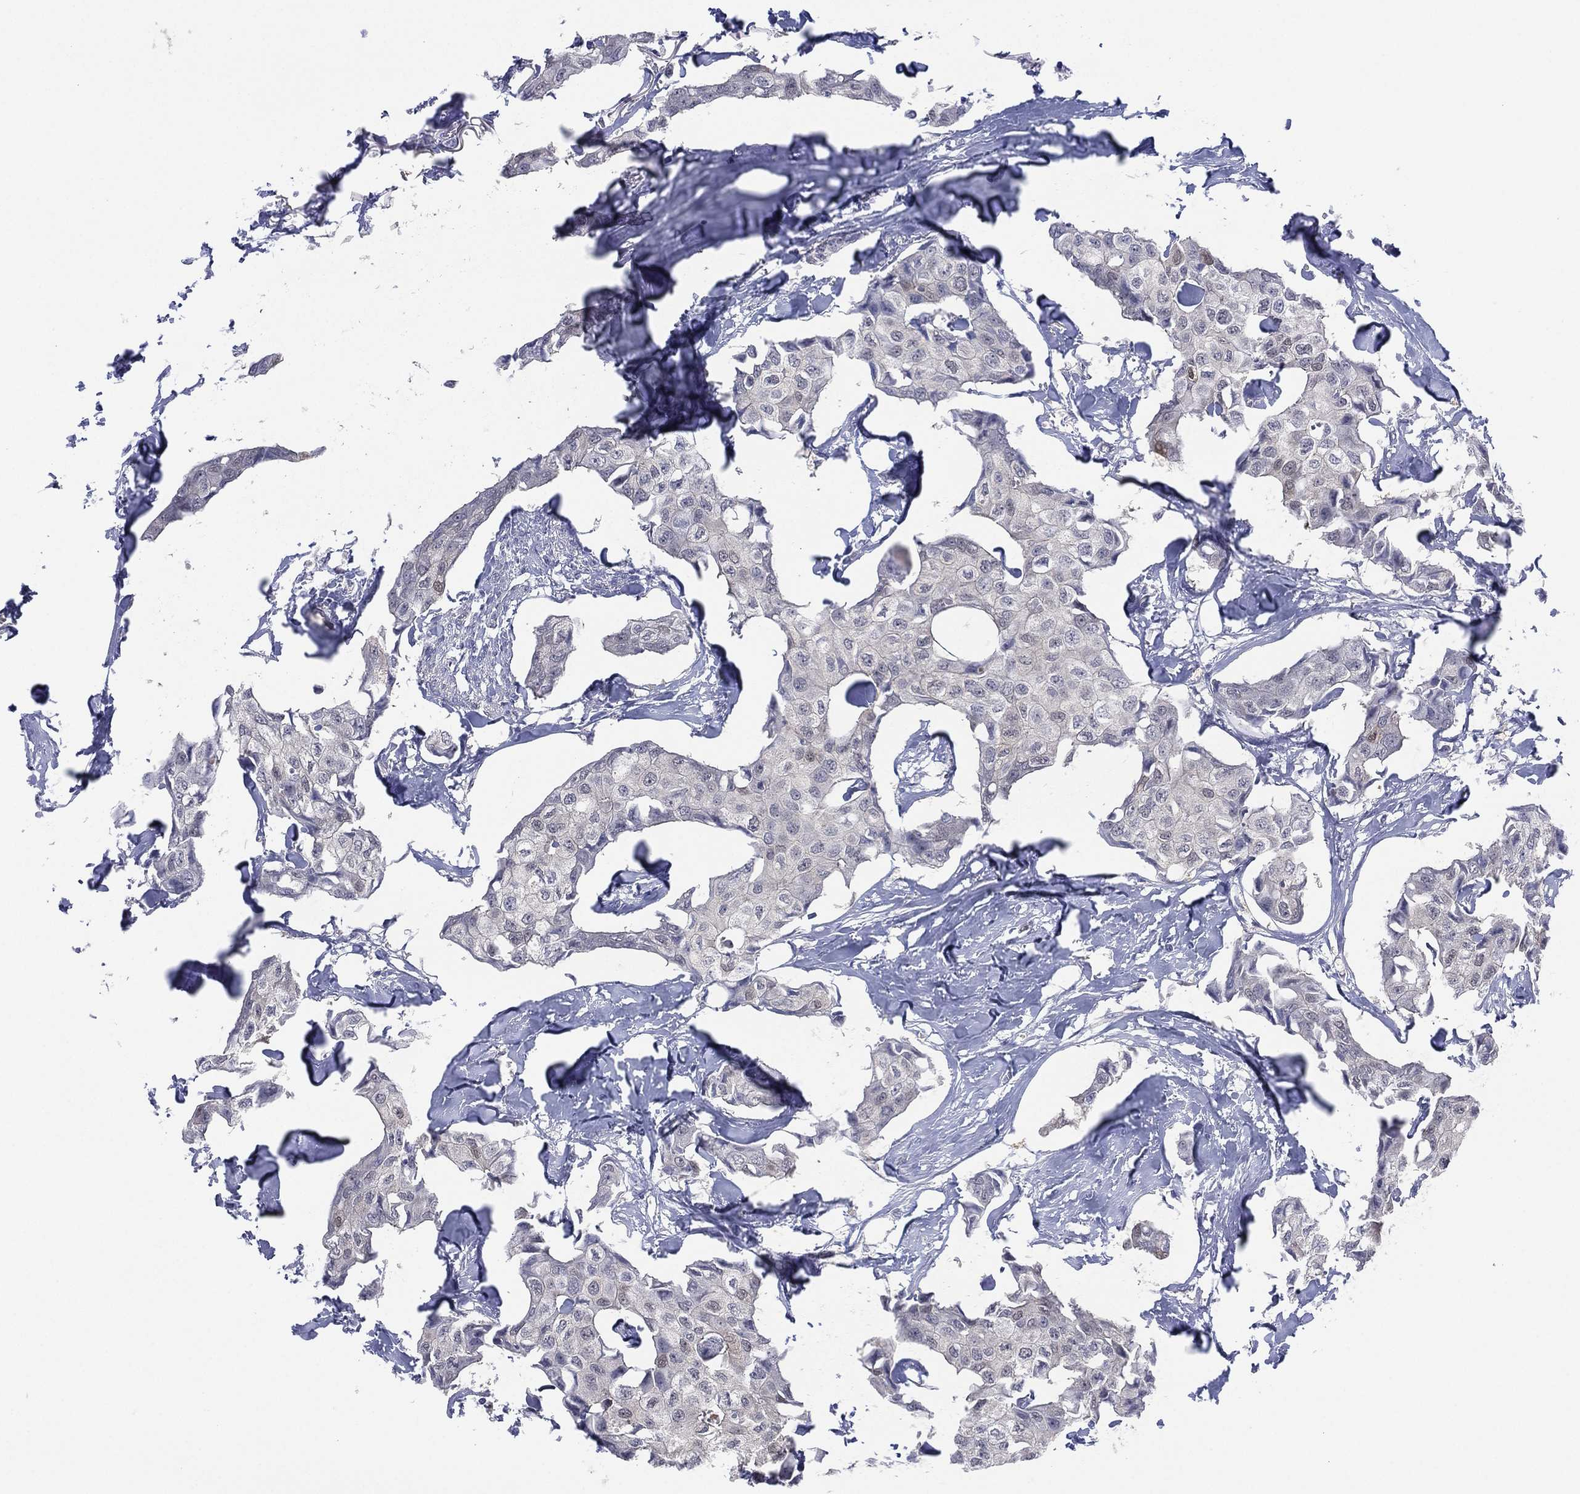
{"staining": {"intensity": "negative", "quantity": "none", "location": "none"}, "tissue": "breast cancer", "cell_type": "Tumor cells", "image_type": "cancer", "snomed": [{"axis": "morphology", "description": "Duct carcinoma"}, {"axis": "topography", "description": "Breast"}], "caption": "Tumor cells are negative for brown protein staining in breast cancer (invasive ductal carcinoma). (DAB IHC with hematoxylin counter stain).", "gene": "DDAH1", "patient": {"sex": "female", "age": 80}}